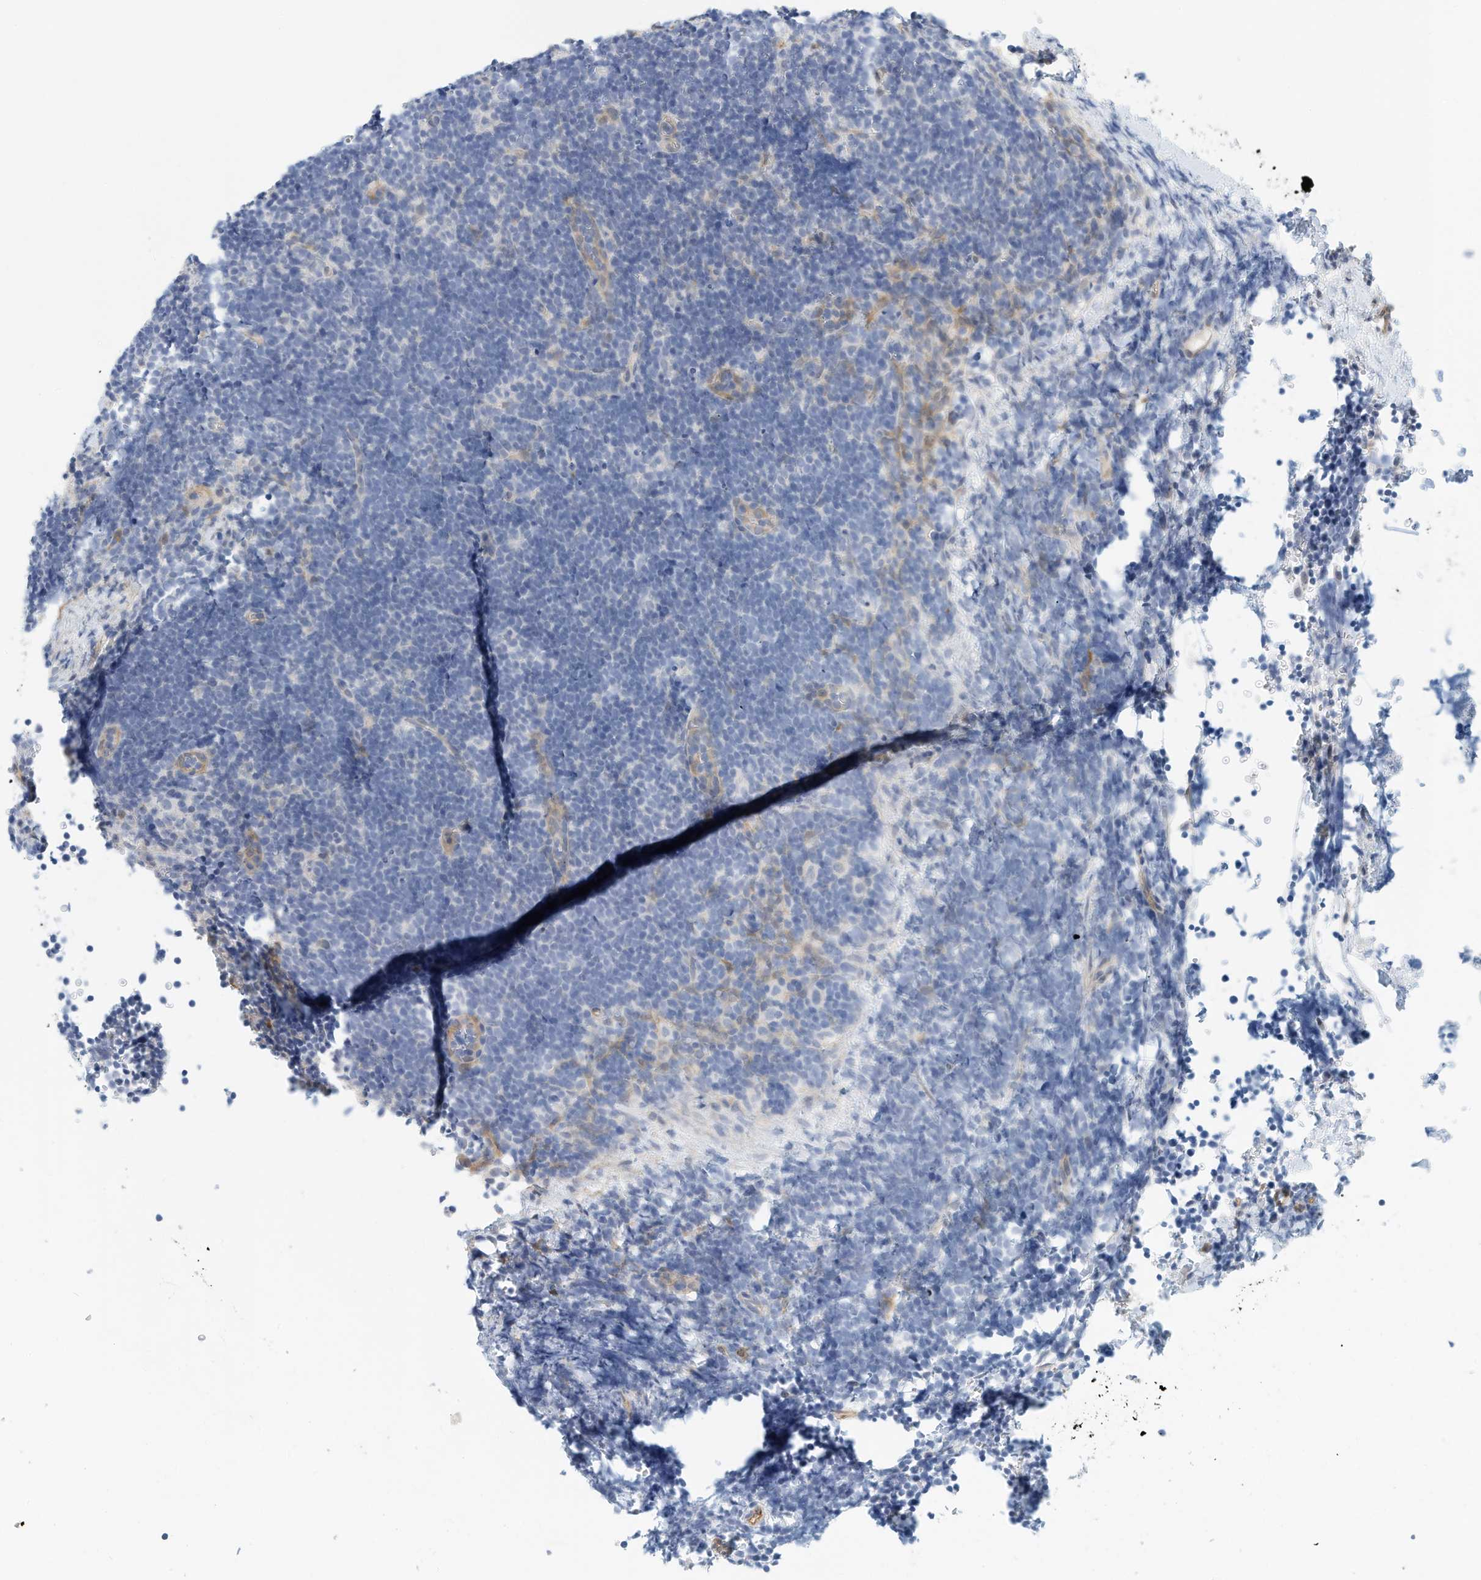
{"staining": {"intensity": "negative", "quantity": "none", "location": "none"}, "tissue": "lymphoma", "cell_type": "Tumor cells", "image_type": "cancer", "snomed": [{"axis": "morphology", "description": "Malignant lymphoma, non-Hodgkin's type, High grade"}, {"axis": "topography", "description": "Lymph node"}], "caption": "Immunohistochemistry of lymphoma reveals no expression in tumor cells.", "gene": "ARHGAP28", "patient": {"sex": "male", "age": 13}}